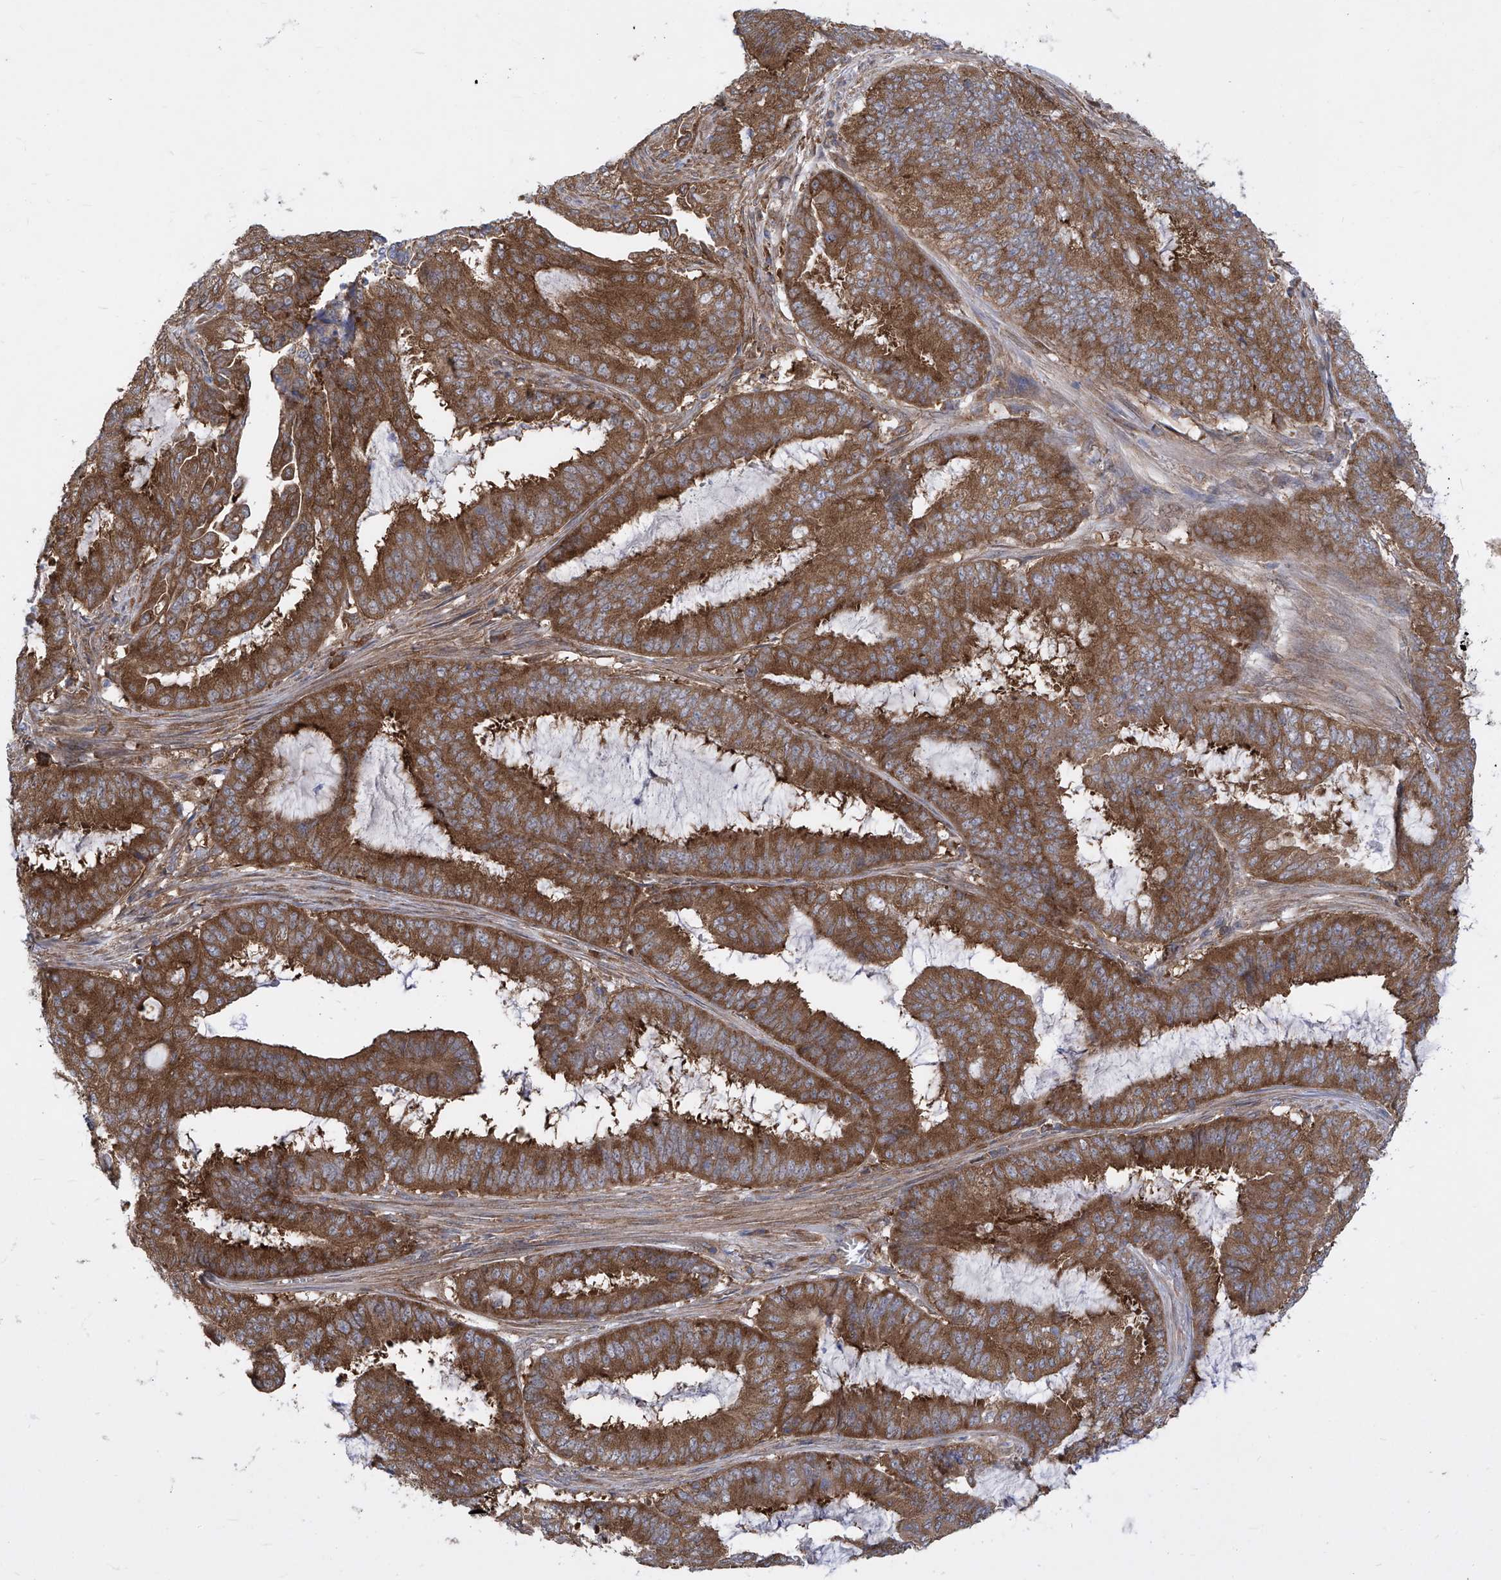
{"staining": {"intensity": "strong", "quantity": ">75%", "location": "cytoplasmic/membranous"}, "tissue": "endometrial cancer", "cell_type": "Tumor cells", "image_type": "cancer", "snomed": [{"axis": "morphology", "description": "Adenocarcinoma, NOS"}, {"axis": "topography", "description": "Endometrium"}], "caption": "Strong cytoplasmic/membranous staining is identified in approximately >75% of tumor cells in endometrial adenocarcinoma.", "gene": "EIF3M", "patient": {"sex": "female", "age": 51}}